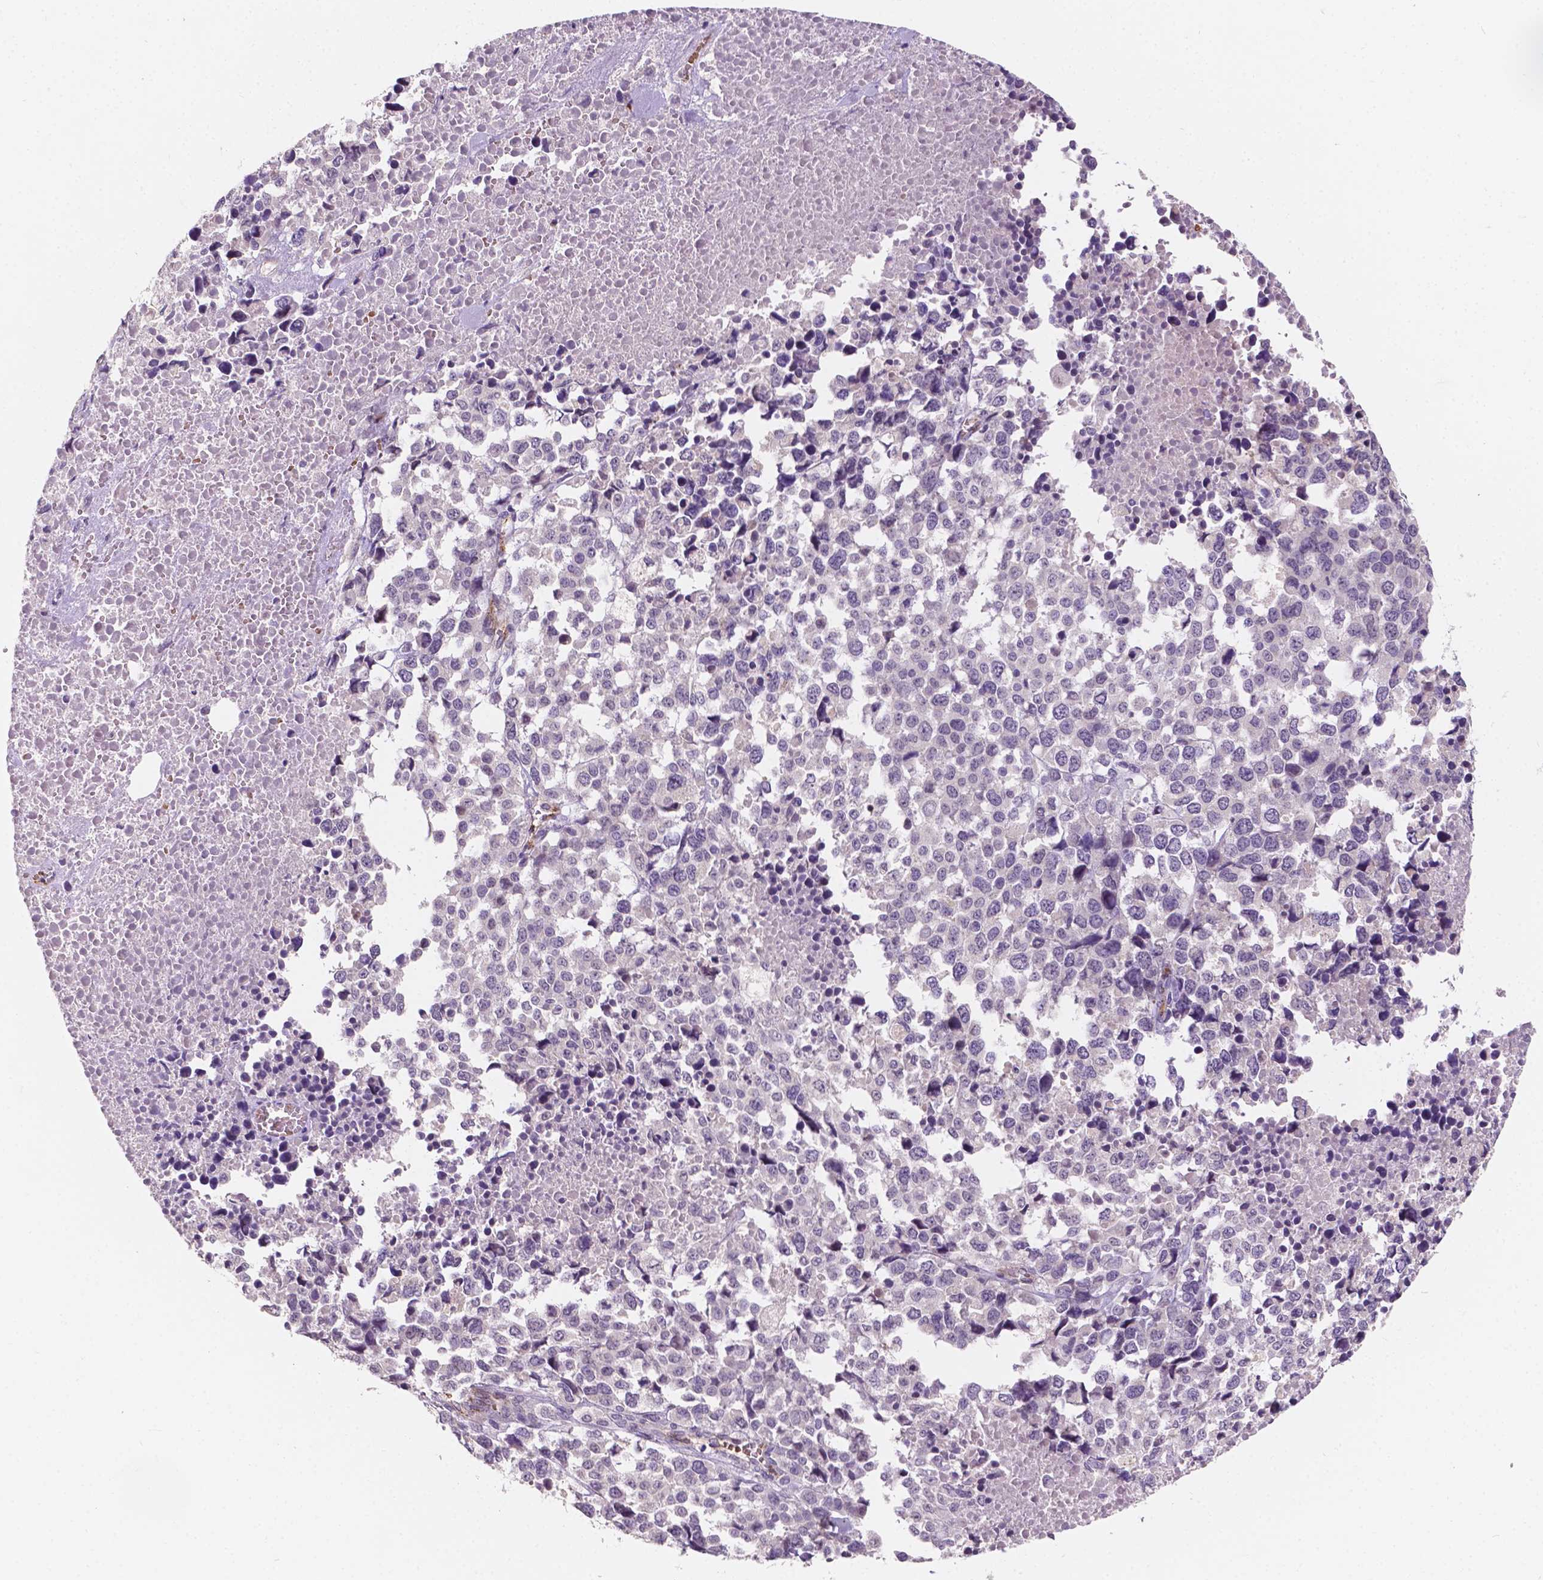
{"staining": {"intensity": "negative", "quantity": "none", "location": "none"}, "tissue": "melanoma", "cell_type": "Tumor cells", "image_type": "cancer", "snomed": [{"axis": "morphology", "description": "Malignant melanoma, Metastatic site"}, {"axis": "topography", "description": "Skin"}], "caption": "DAB immunohistochemical staining of human malignant melanoma (metastatic site) reveals no significant expression in tumor cells.", "gene": "SLC22A4", "patient": {"sex": "male", "age": 84}}